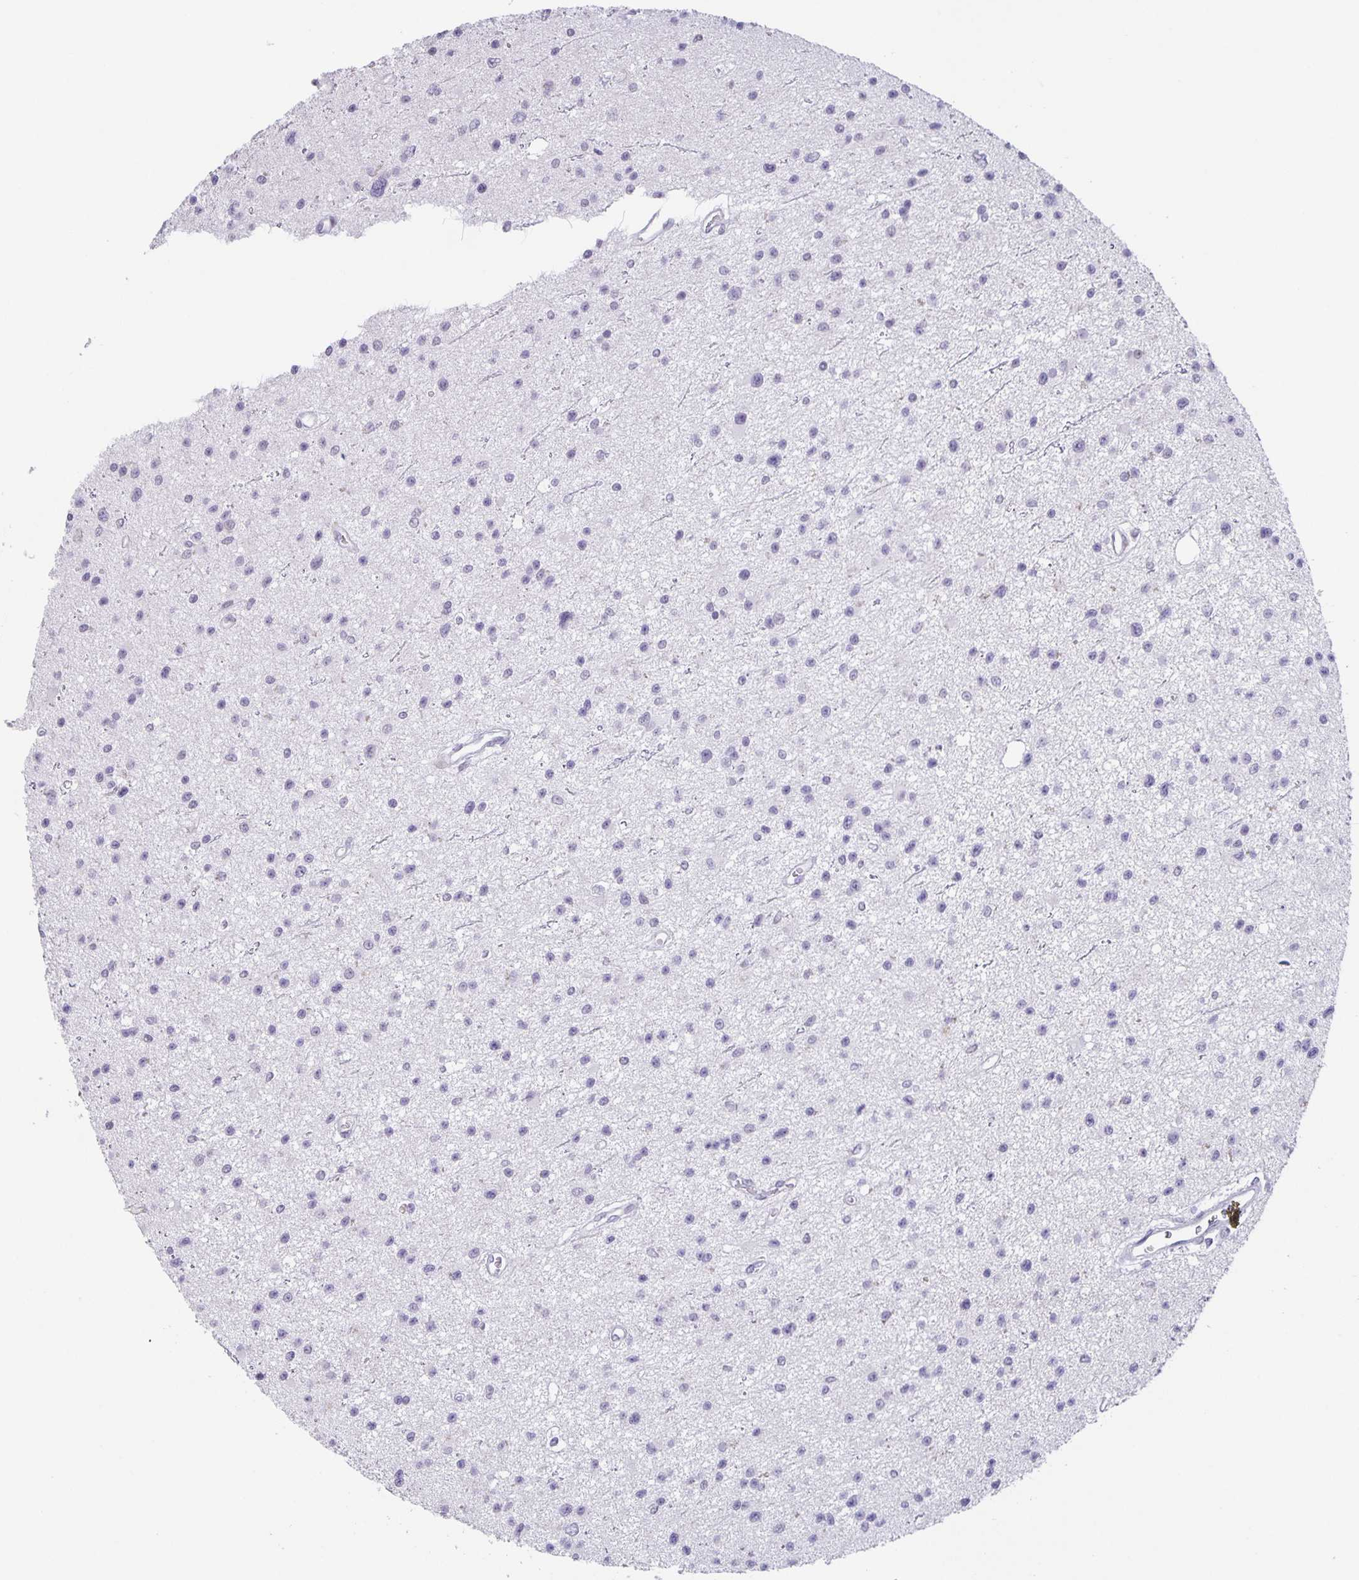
{"staining": {"intensity": "negative", "quantity": "none", "location": "none"}, "tissue": "glioma", "cell_type": "Tumor cells", "image_type": "cancer", "snomed": [{"axis": "morphology", "description": "Glioma, malignant, Low grade"}, {"axis": "topography", "description": "Brain"}], "caption": "A high-resolution histopathology image shows immunohistochemistry staining of glioma, which shows no significant staining in tumor cells.", "gene": "PHRF1", "patient": {"sex": "male", "age": 43}}